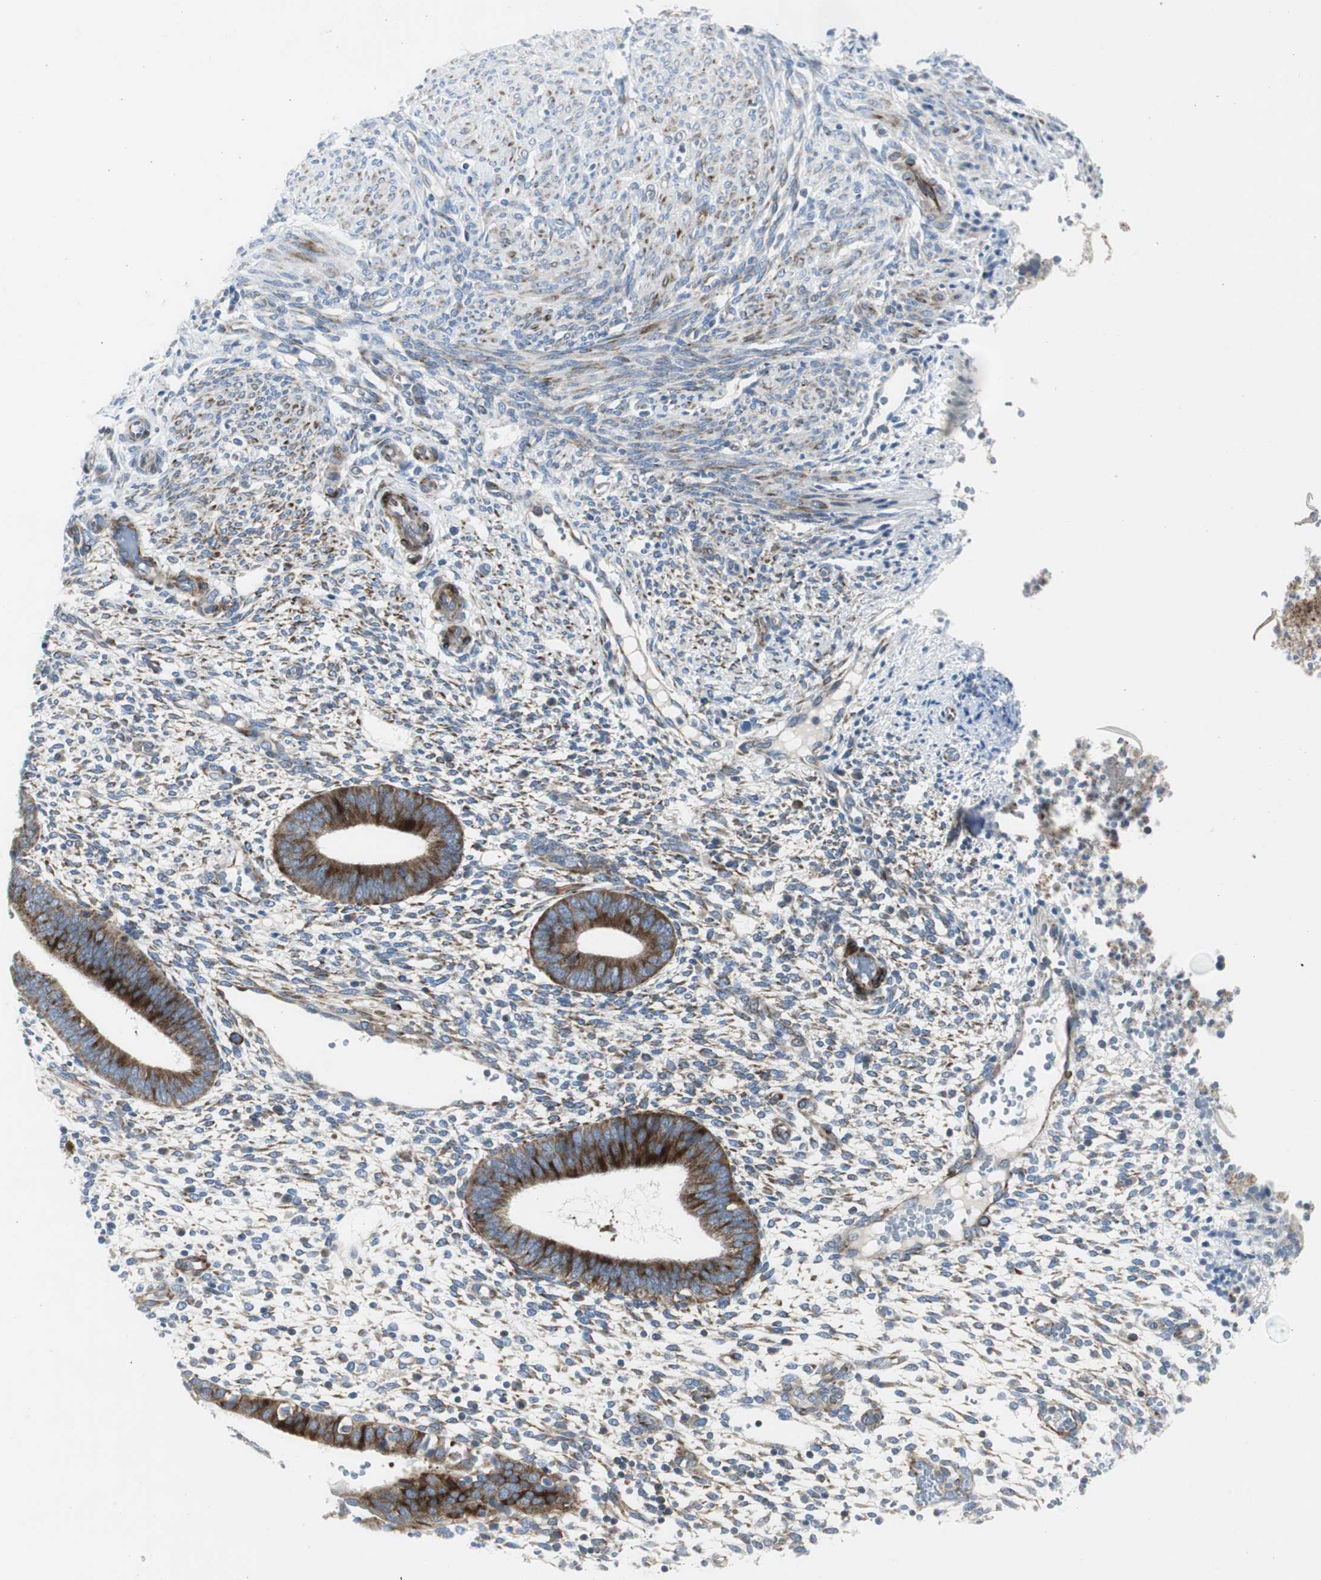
{"staining": {"intensity": "moderate", "quantity": "25%-75%", "location": "cytoplasmic/membranous"}, "tissue": "endometrium", "cell_type": "Cells in endometrial stroma", "image_type": "normal", "snomed": [{"axis": "morphology", "description": "Normal tissue, NOS"}, {"axis": "topography", "description": "Endometrium"}], "caption": "Protein analysis of normal endometrium exhibits moderate cytoplasmic/membranous staining in approximately 25%-75% of cells in endometrial stroma. (DAB IHC with brightfield microscopy, high magnification).", "gene": "BBC3", "patient": {"sex": "female", "age": 35}}